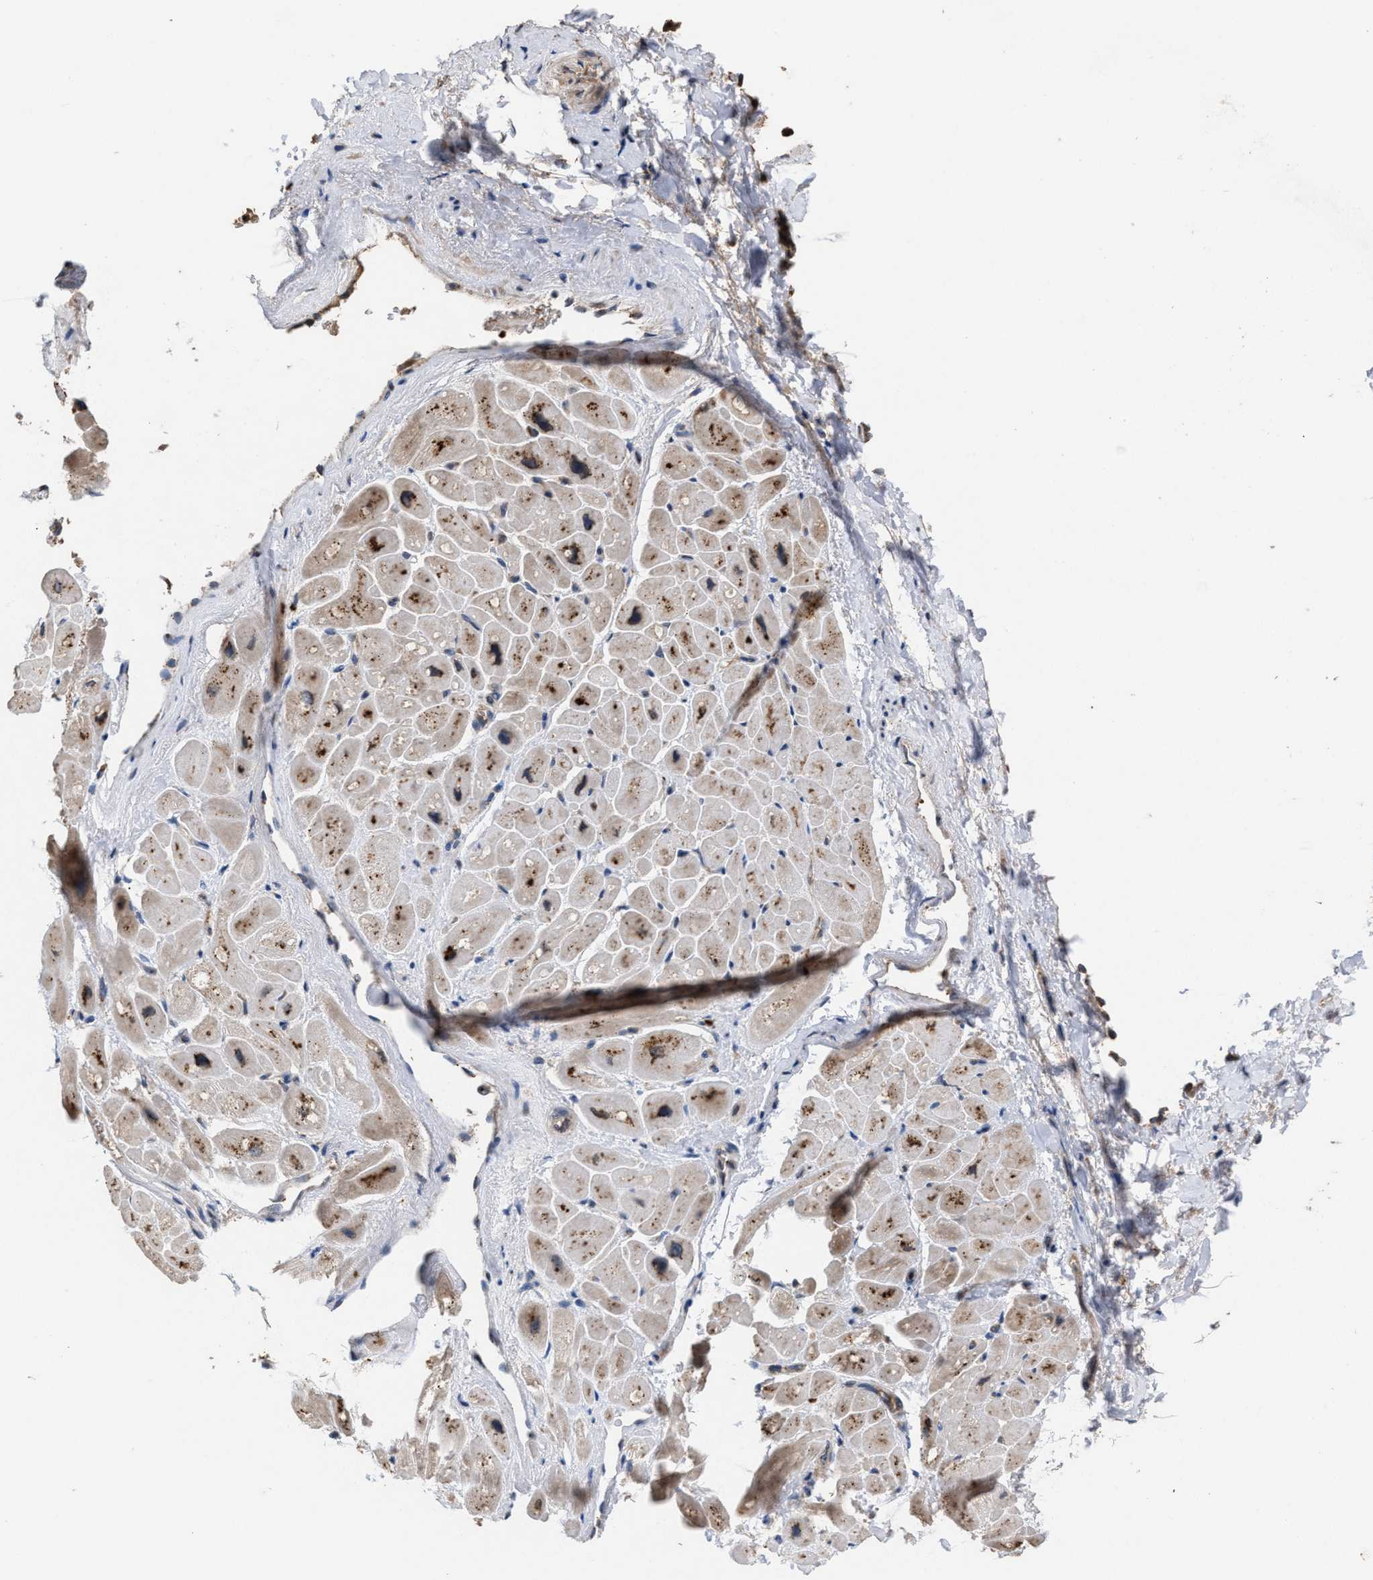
{"staining": {"intensity": "moderate", "quantity": "<25%", "location": "cytoplasmic/membranous"}, "tissue": "heart muscle", "cell_type": "Cardiomyocytes", "image_type": "normal", "snomed": [{"axis": "morphology", "description": "Normal tissue, NOS"}, {"axis": "topography", "description": "Heart"}], "caption": "Cardiomyocytes demonstrate moderate cytoplasmic/membranous positivity in about <25% of cells in unremarkable heart muscle. (IHC, brightfield microscopy, high magnification).", "gene": "ELMO3", "patient": {"sex": "male", "age": 49}}